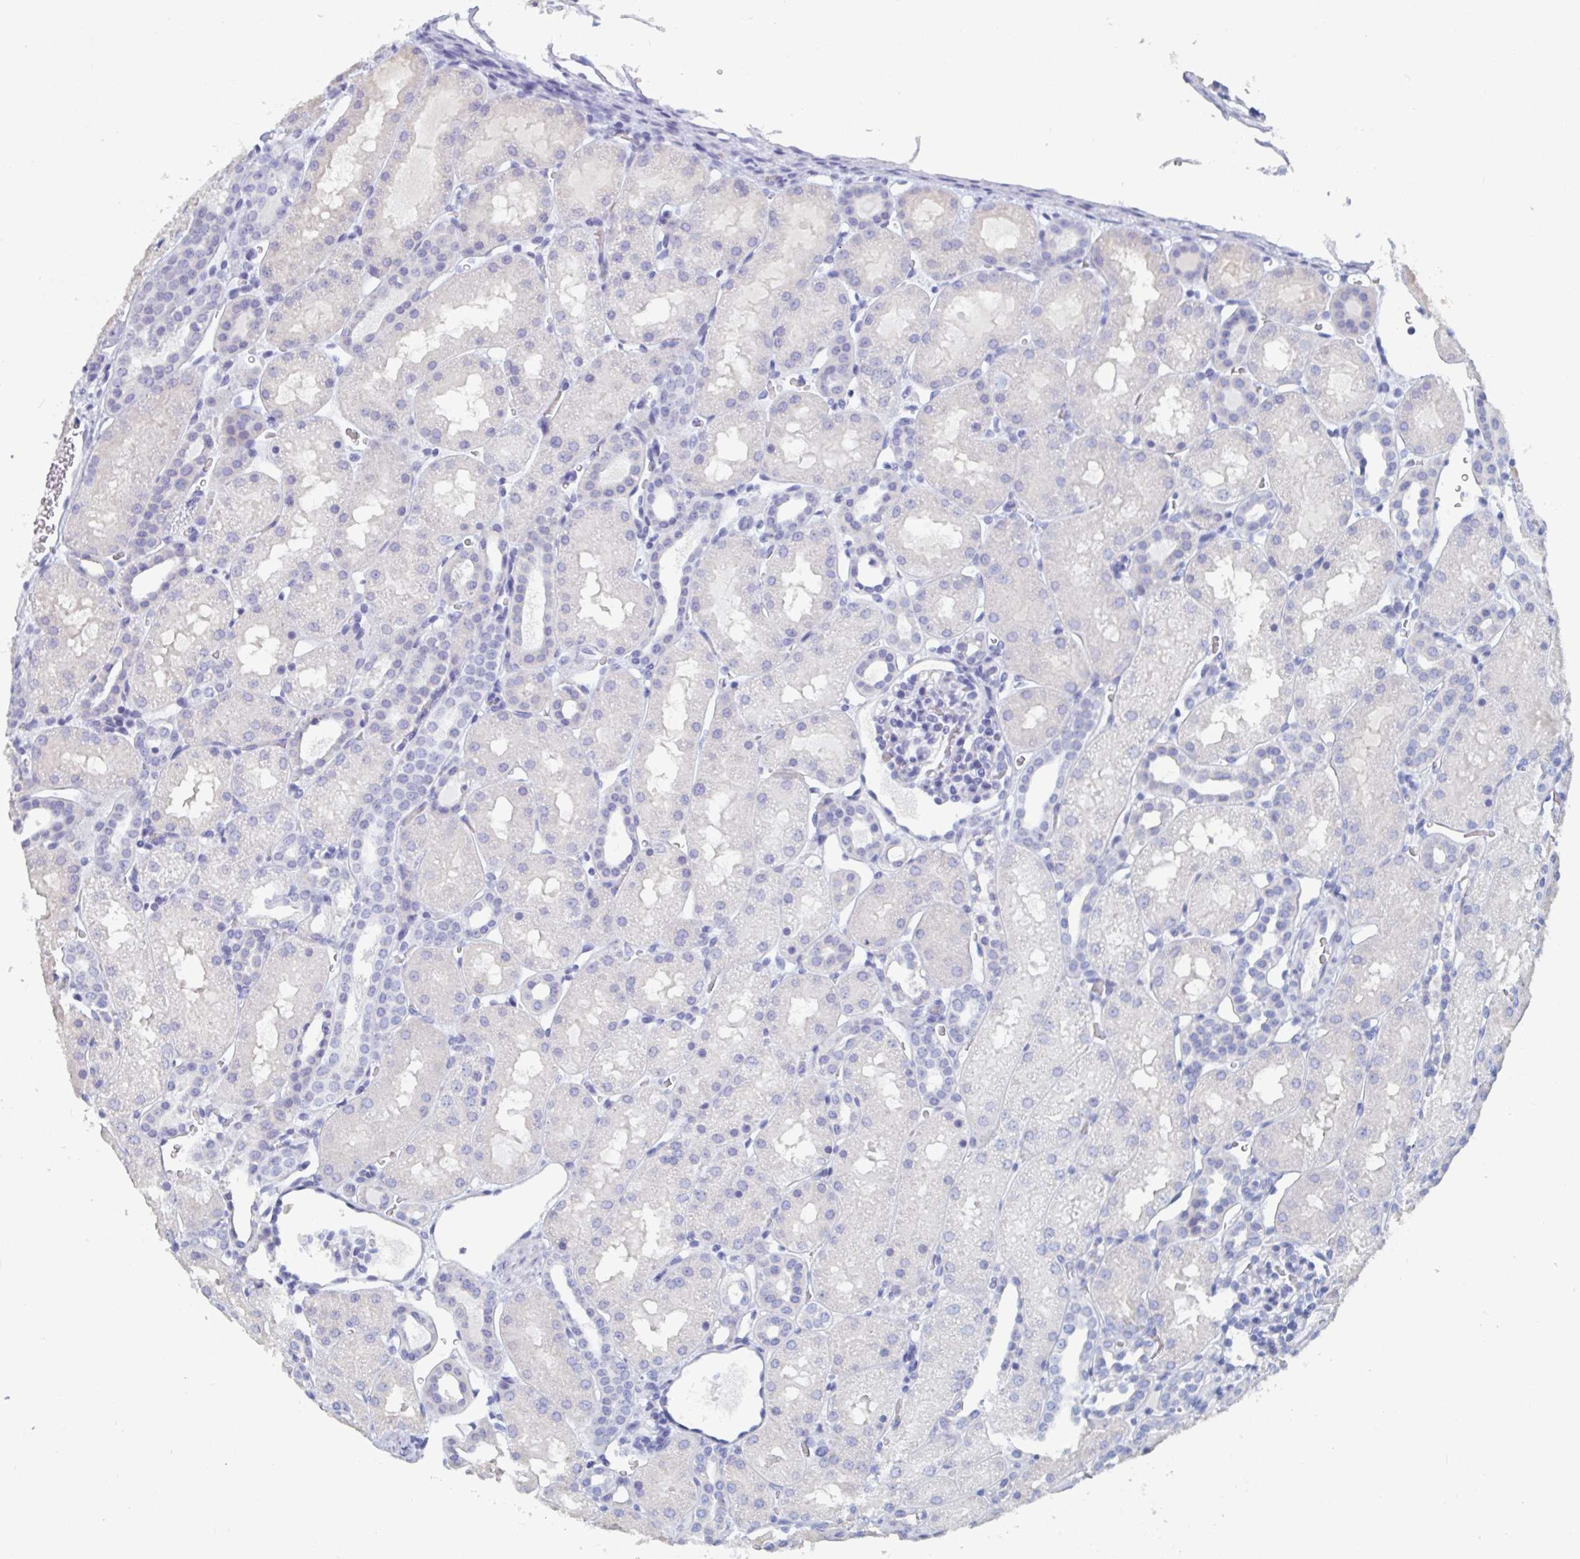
{"staining": {"intensity": "negative", "quantity": "none", "location": "none"}, "tissue": "kidney", "cell_type": "Cells in glomeruli", "image_type": "normal", "snomed": [{"axis": "morphology", "description": "Normal tissue, NOS"}, {"axis": "topography", "description": "Kidney"}], "caption": "This is a micrograph of IHC staining of normal kidney, which shows no staining in cells in glomeruli.", "gene": "DPEP3", "patient": {"sex": "male", "age": 2}}